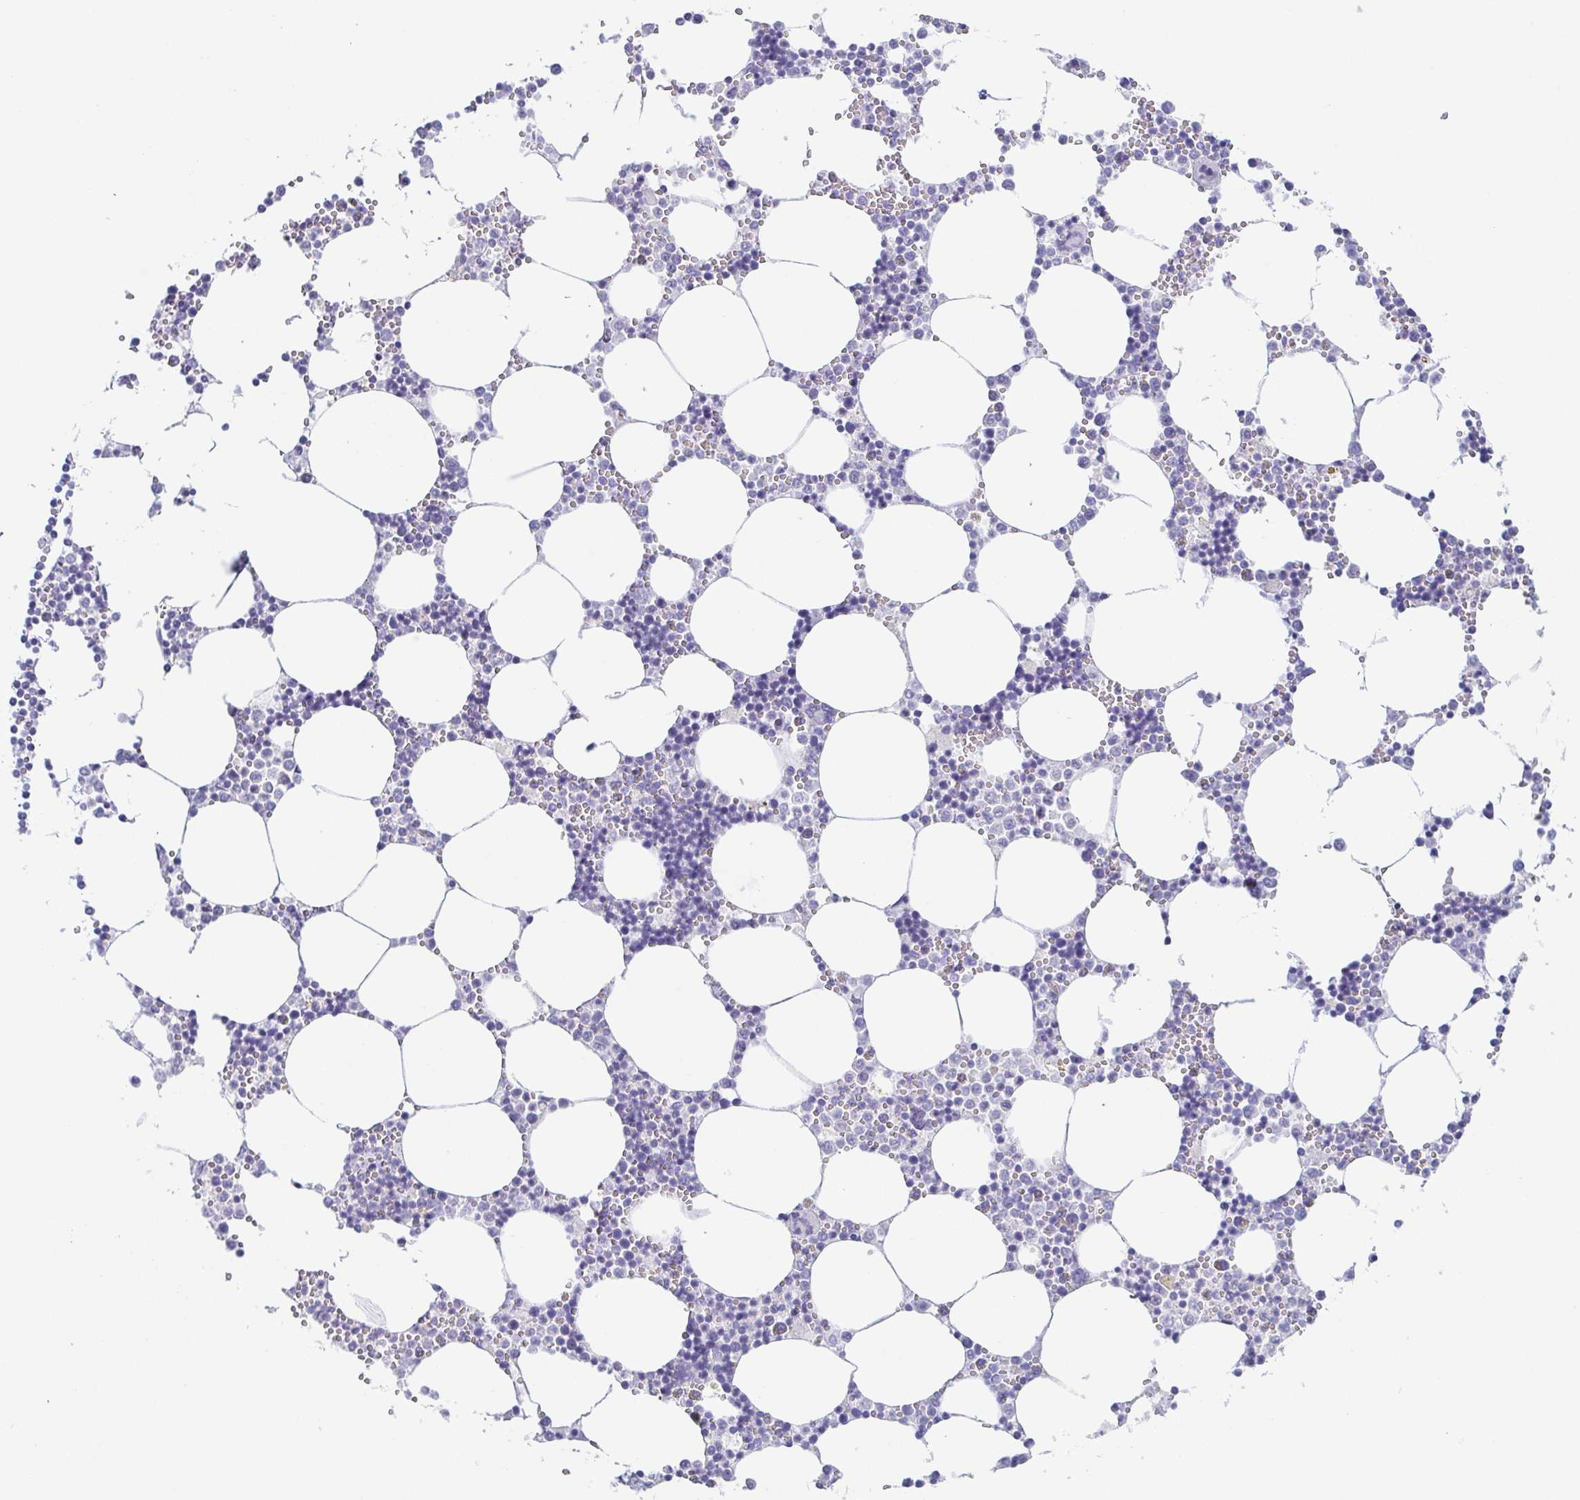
{"staining": {"intensity": "negative", "quantity": "none", "location": "none"}, "tissue": "bone marrow", "cell_type": "Hematopoietic cells", "image_type": "normal", "snomed": [{"axis": "morphology", "description": "Normal tissue, NOS"}, {"axis": "topography", "description": "Bone marrow"}], "caption": "Immunohistochemistry of normal bone marrow exhibits no staining in hematopoietic cells.", "gene": "PRR27", "patient": {"sex": "male", "age": 54}}